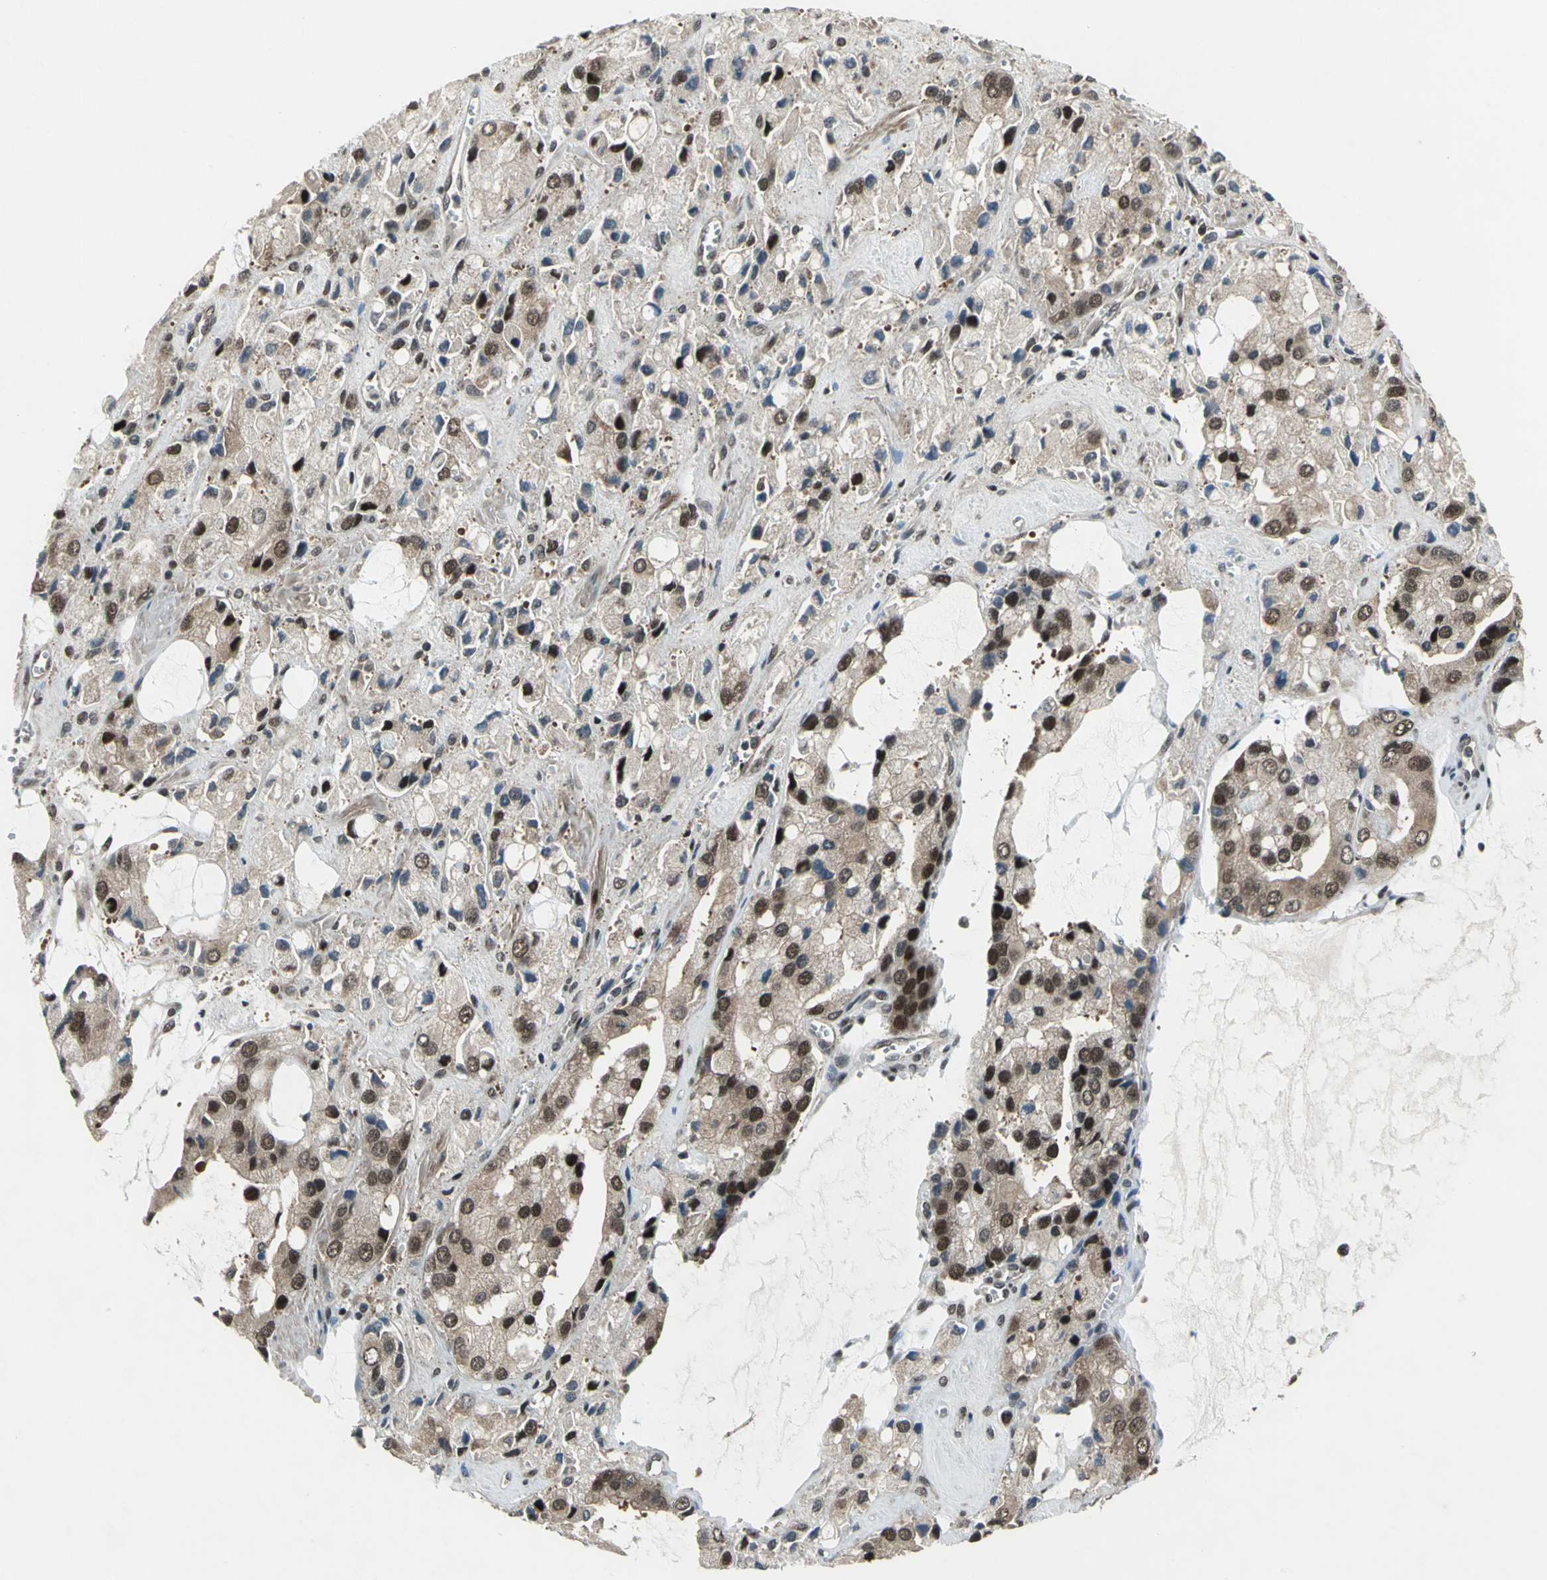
{"staining": {"intensity": "moderate", "quantity": ">75%", "location": "cytoplasmic/membranous,nuclear"}, "tissue": "prostate cancer", "cell_type": "Tumor cells", "image_type": "cancer", "snomed": [{"axis": "morphology", "description": "Adenocarcinoma, High grade"}, {"axis": "topography", "description": "Prostate"}], "caption": "A photomicrograph showing moderate cytoplasmic/membranous and nuclear positivity in about >75% of tumor cells in prostate cancer, as visualized by brown immunohistochemical staining.", "gene": "COPS5", "patient": {"sex": "male", "age": 67}}